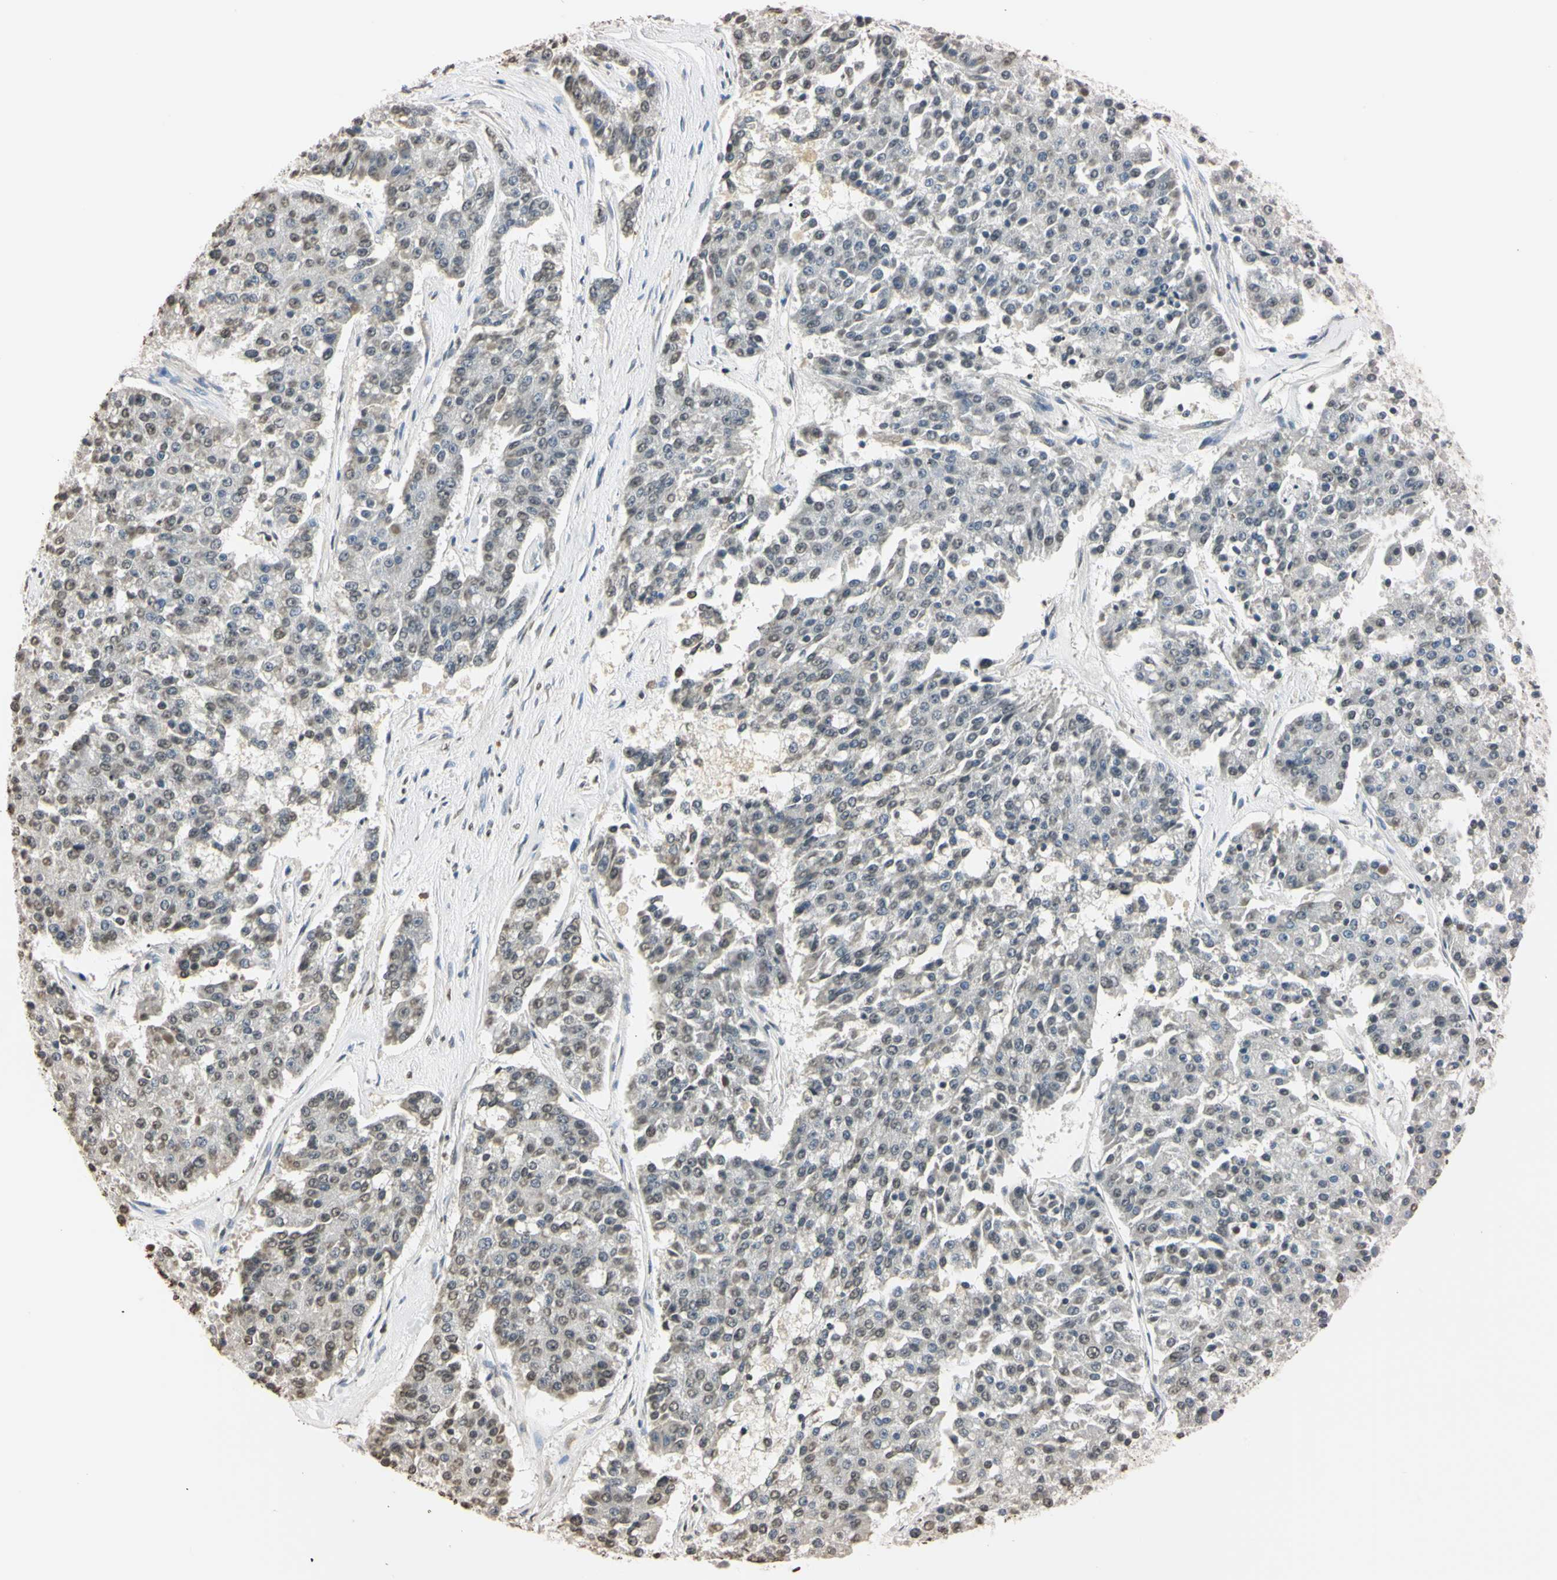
{"staining": {"intensity": "weak", "quantity": "25%-75%", "location": "nuclear"}, "tissue": "pancreatic cancer", "cell_type": "Tumor cells", "image_type": "cancer", "snomed": [{"axis": "morphology", "description": "Adenocarcinoma, NOS"}, {"axis": "topography", "description": "Pancreas"}], "caption": "A low amount of weak nuclear expression is seen in approximately 25%-75% of tumor cells in adenocarcinoma (pancreatic) tissue.", "gene": "CDC45", "patient": {"sex": "male", "age": 50}}